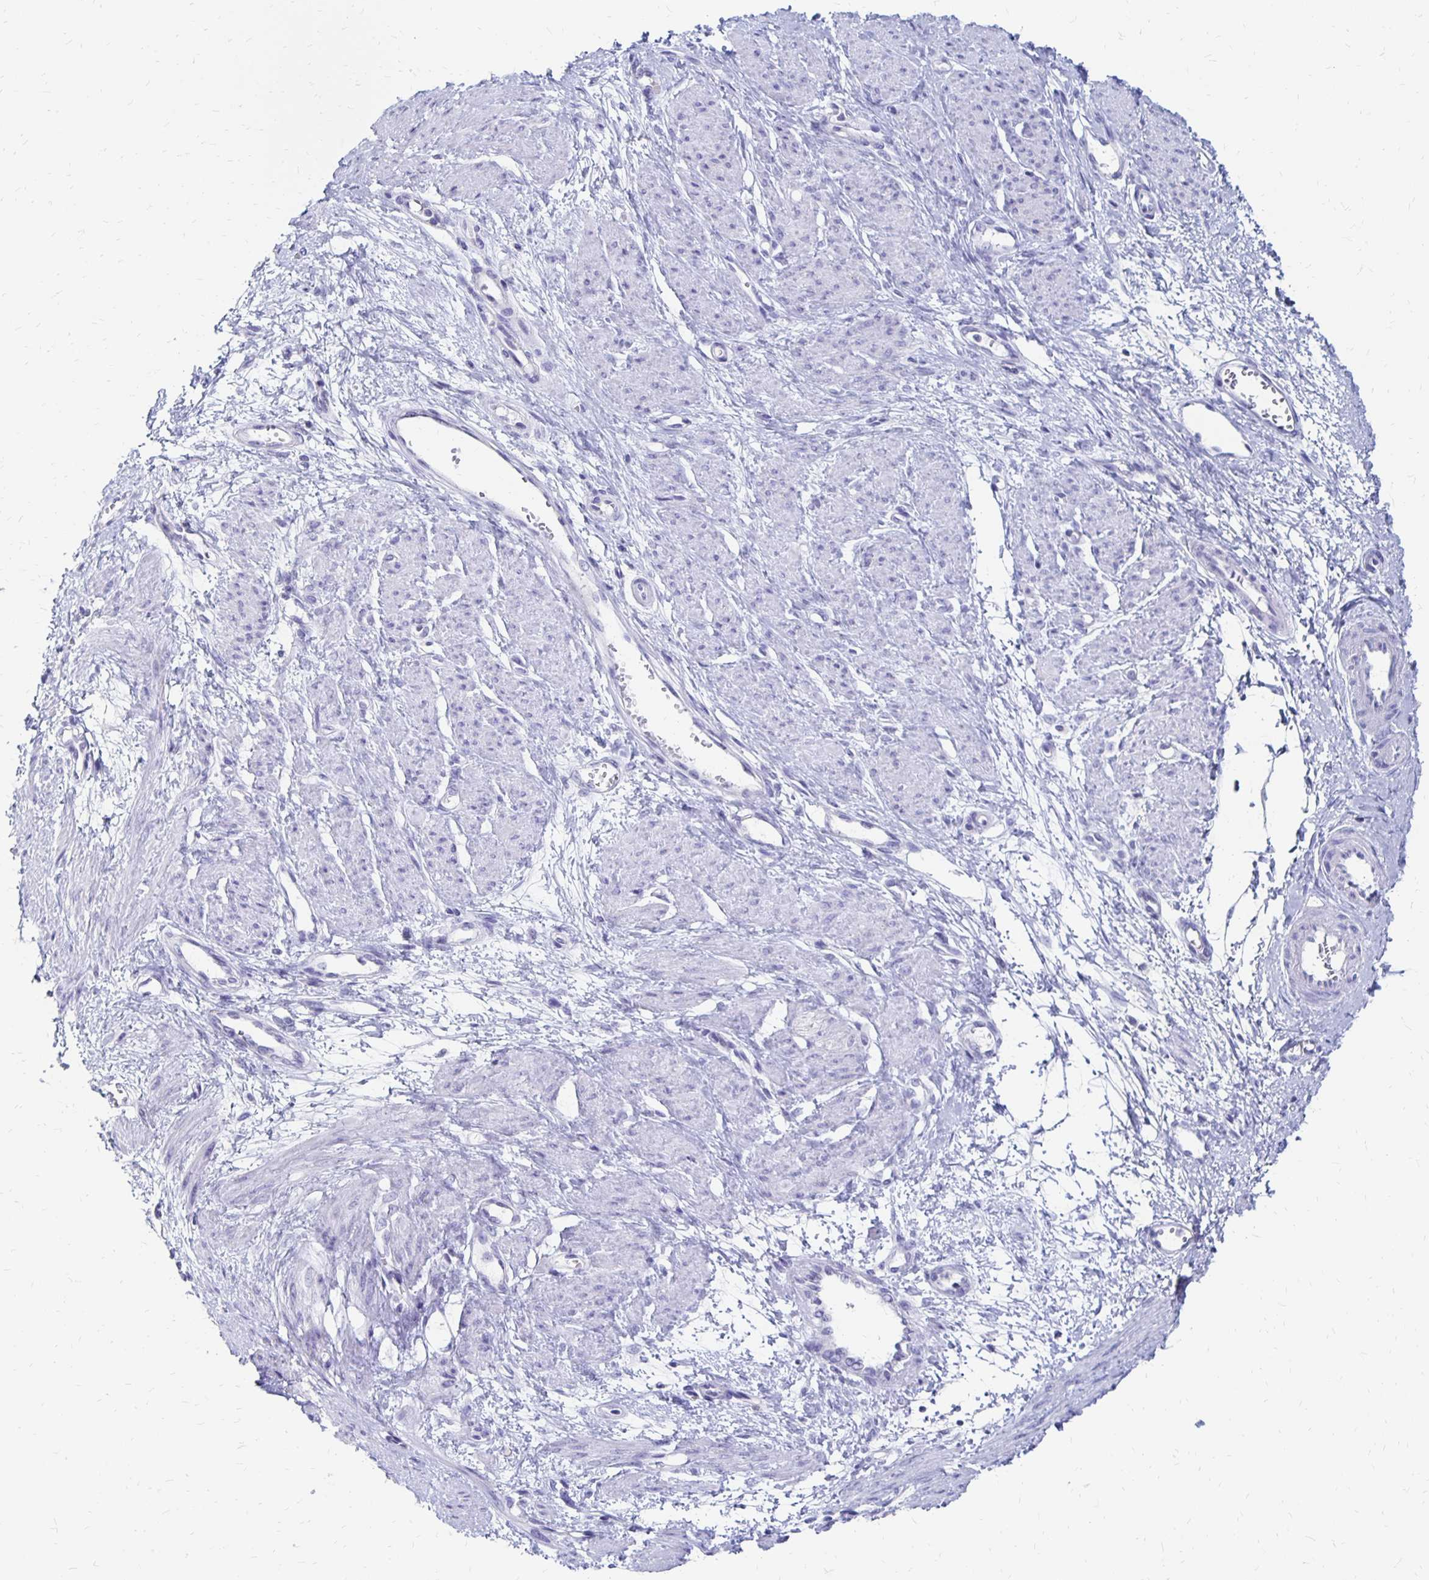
{"staining": {"intensity": "negative", "quantity": "none", "location": "none"}, "tissue": "smooth muscle", "cell_type": "Smooth muscle cells", "image_type": "normal", "snomed": [{"axis": "morphology", "description": "Normal tissue, NOS"}, {"axis": "topography", "description": "Smooth muscle"}, {"axis": "topography", "description": "Uterus"}], "caption": "The micrograph demonstrates no significant expression in smooth muscle cells of smooth muscle. (Immunohistochemistry, brightfield microscopy, high magnification).", "gene": "SYT2", "patient": {"sex": "female", "age": 39}}